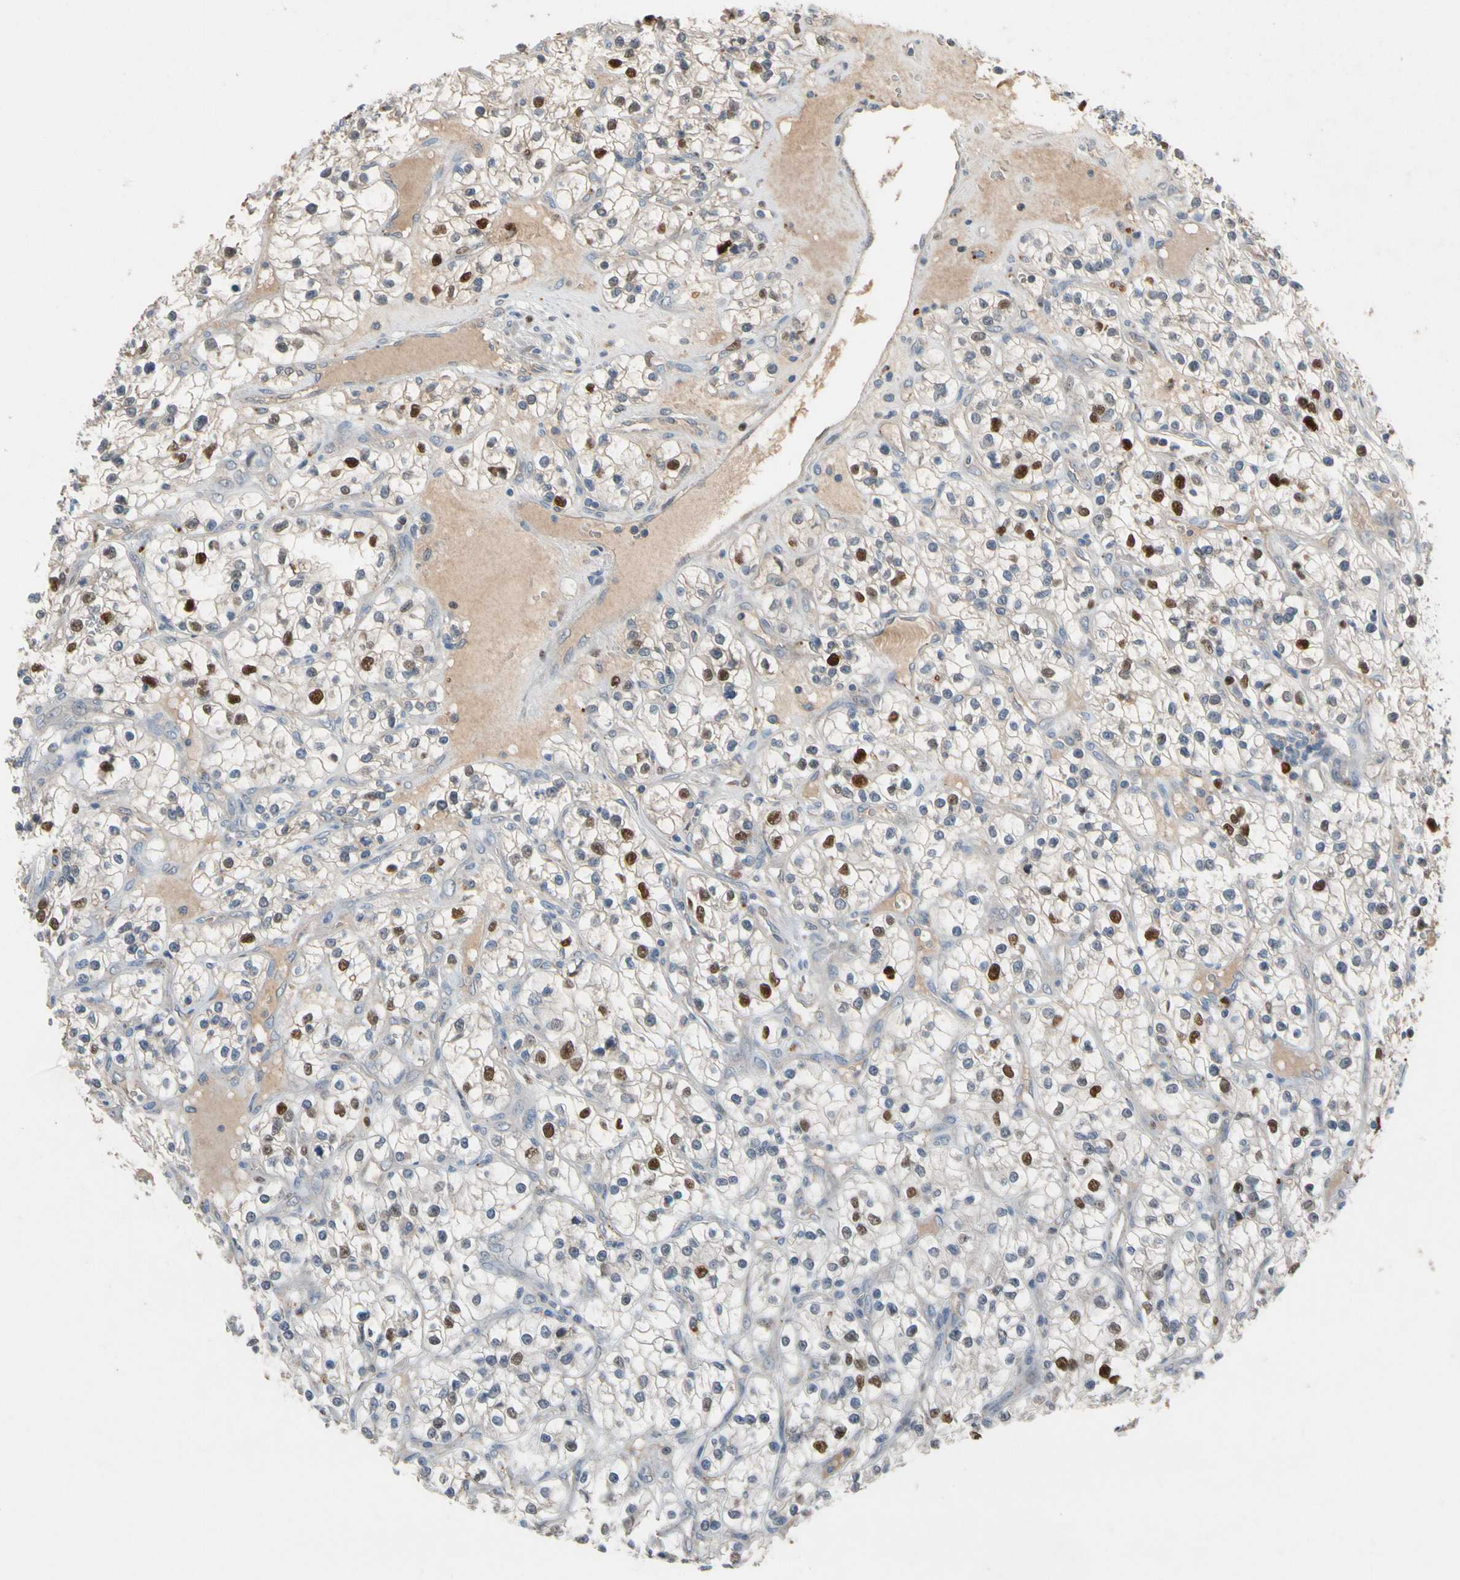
{"staining": {"intensity": "strong", "quantity": "<25%", "location": "nuclear"}, "tissue": "renal cancer", "cell_type": "Tumor cells", "image_type": "cancer", "snomed": [{"axis": "morphology", "description": "Adenocarcinoma, NOS"}, {"axis": "topography", "description": "Kidney"}], "caption": "Human adenocarcinoma (renal) stained for a protein (brown) displays strong nuclear positive positivity in approximately <25% of tumor cells.", "gene": "ZKSCAN4", "patient": {"sex": "female", "age": 57}}